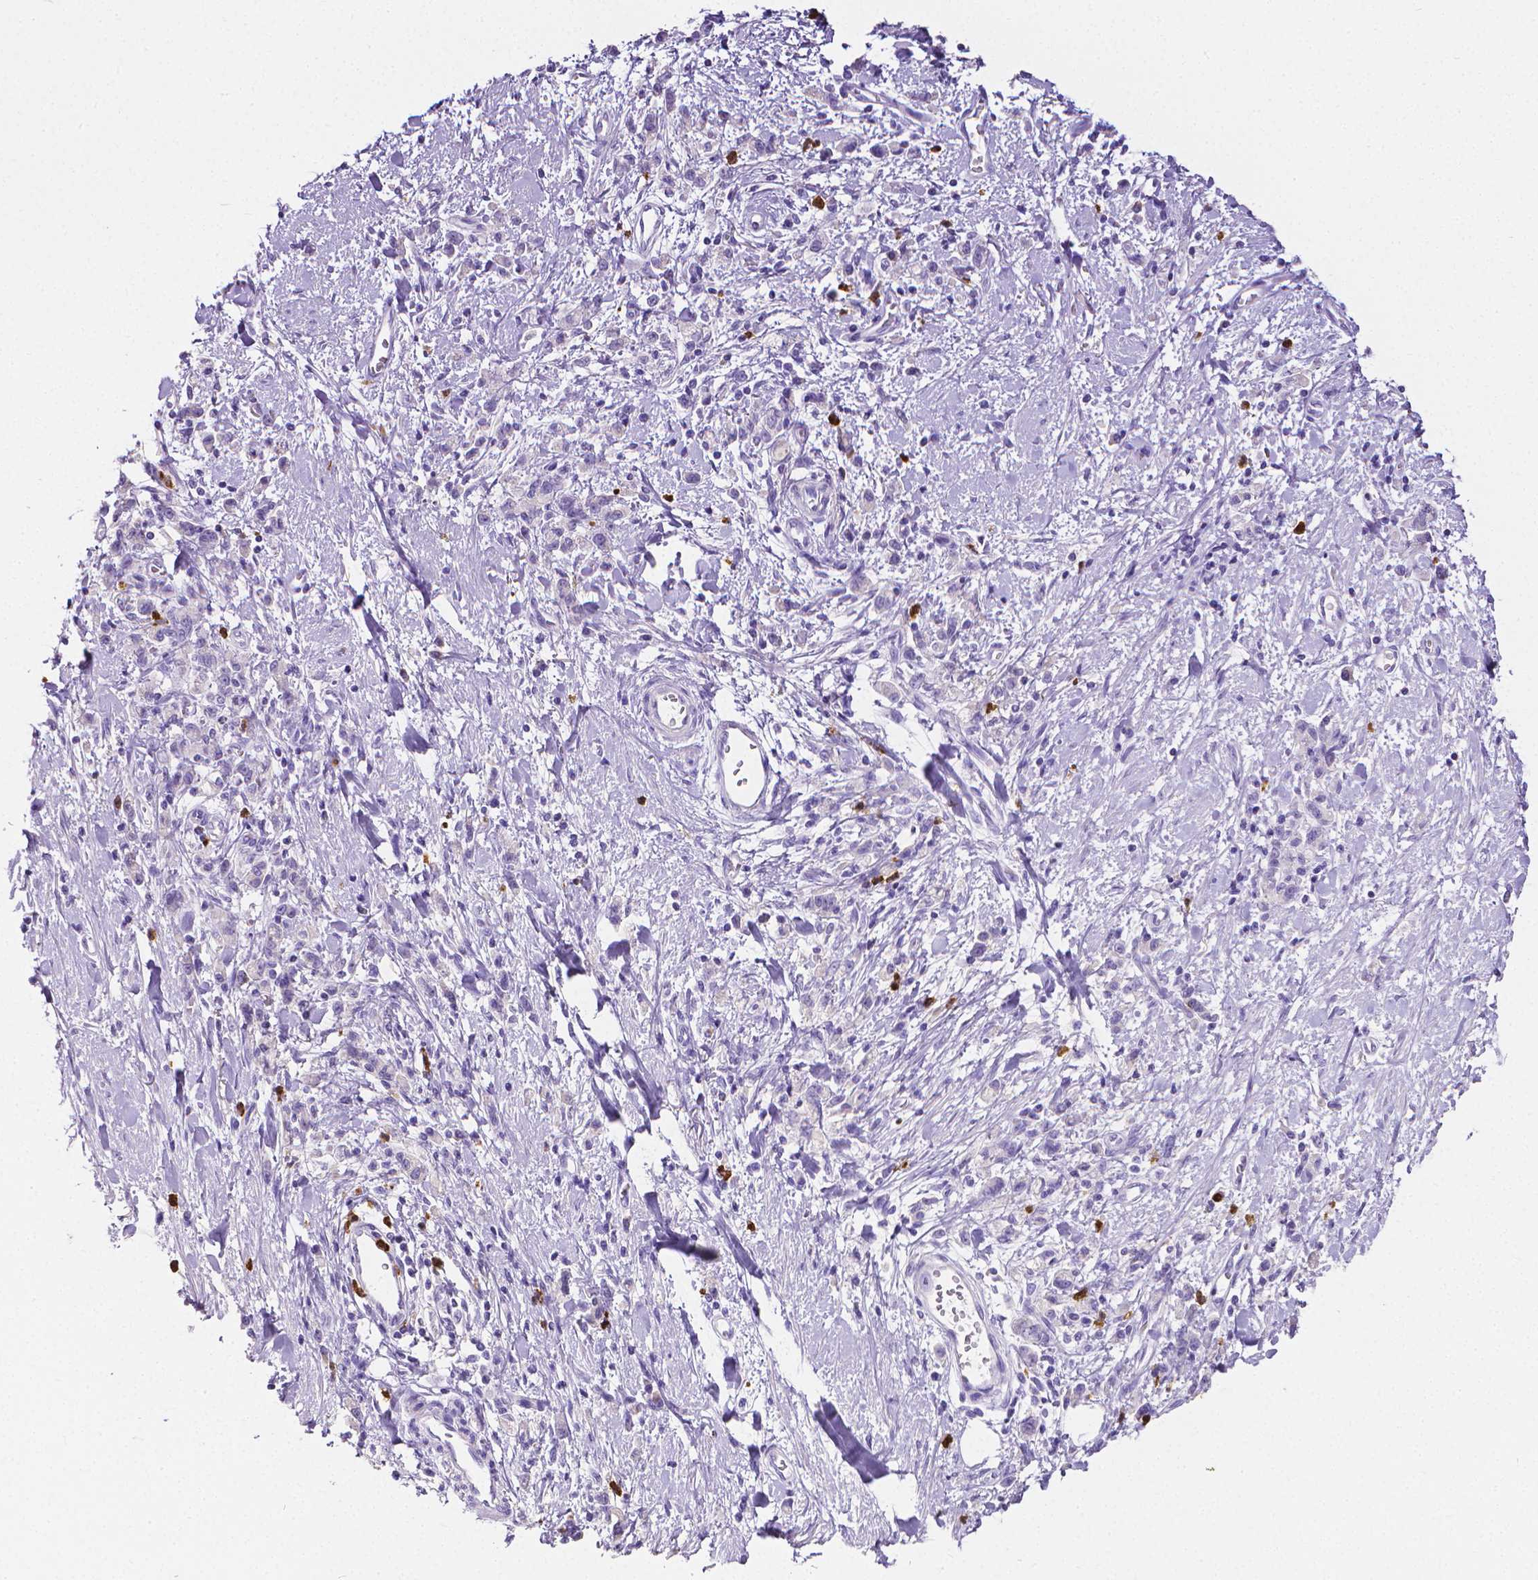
{"staining": {"intensity": "negative", "quantity": "none", "location": "none"}, "tissue": "stomach cancer", "cell_type": "Tumor cells", "image_type": "cancer", "snomed": [{"axis": "morphology", "description": "Adenocarcinoma, NOS"}, {"axis": "topography", "description": "Stomach"}], "caption": "Immunohistochemical staining of human stomach adenocarcinoma demonstrates no significant positivity in tumor cells. Nuclei are stained in blue.", "gene": "MMP9", "patient": {"sex": "male", "age": 77}}